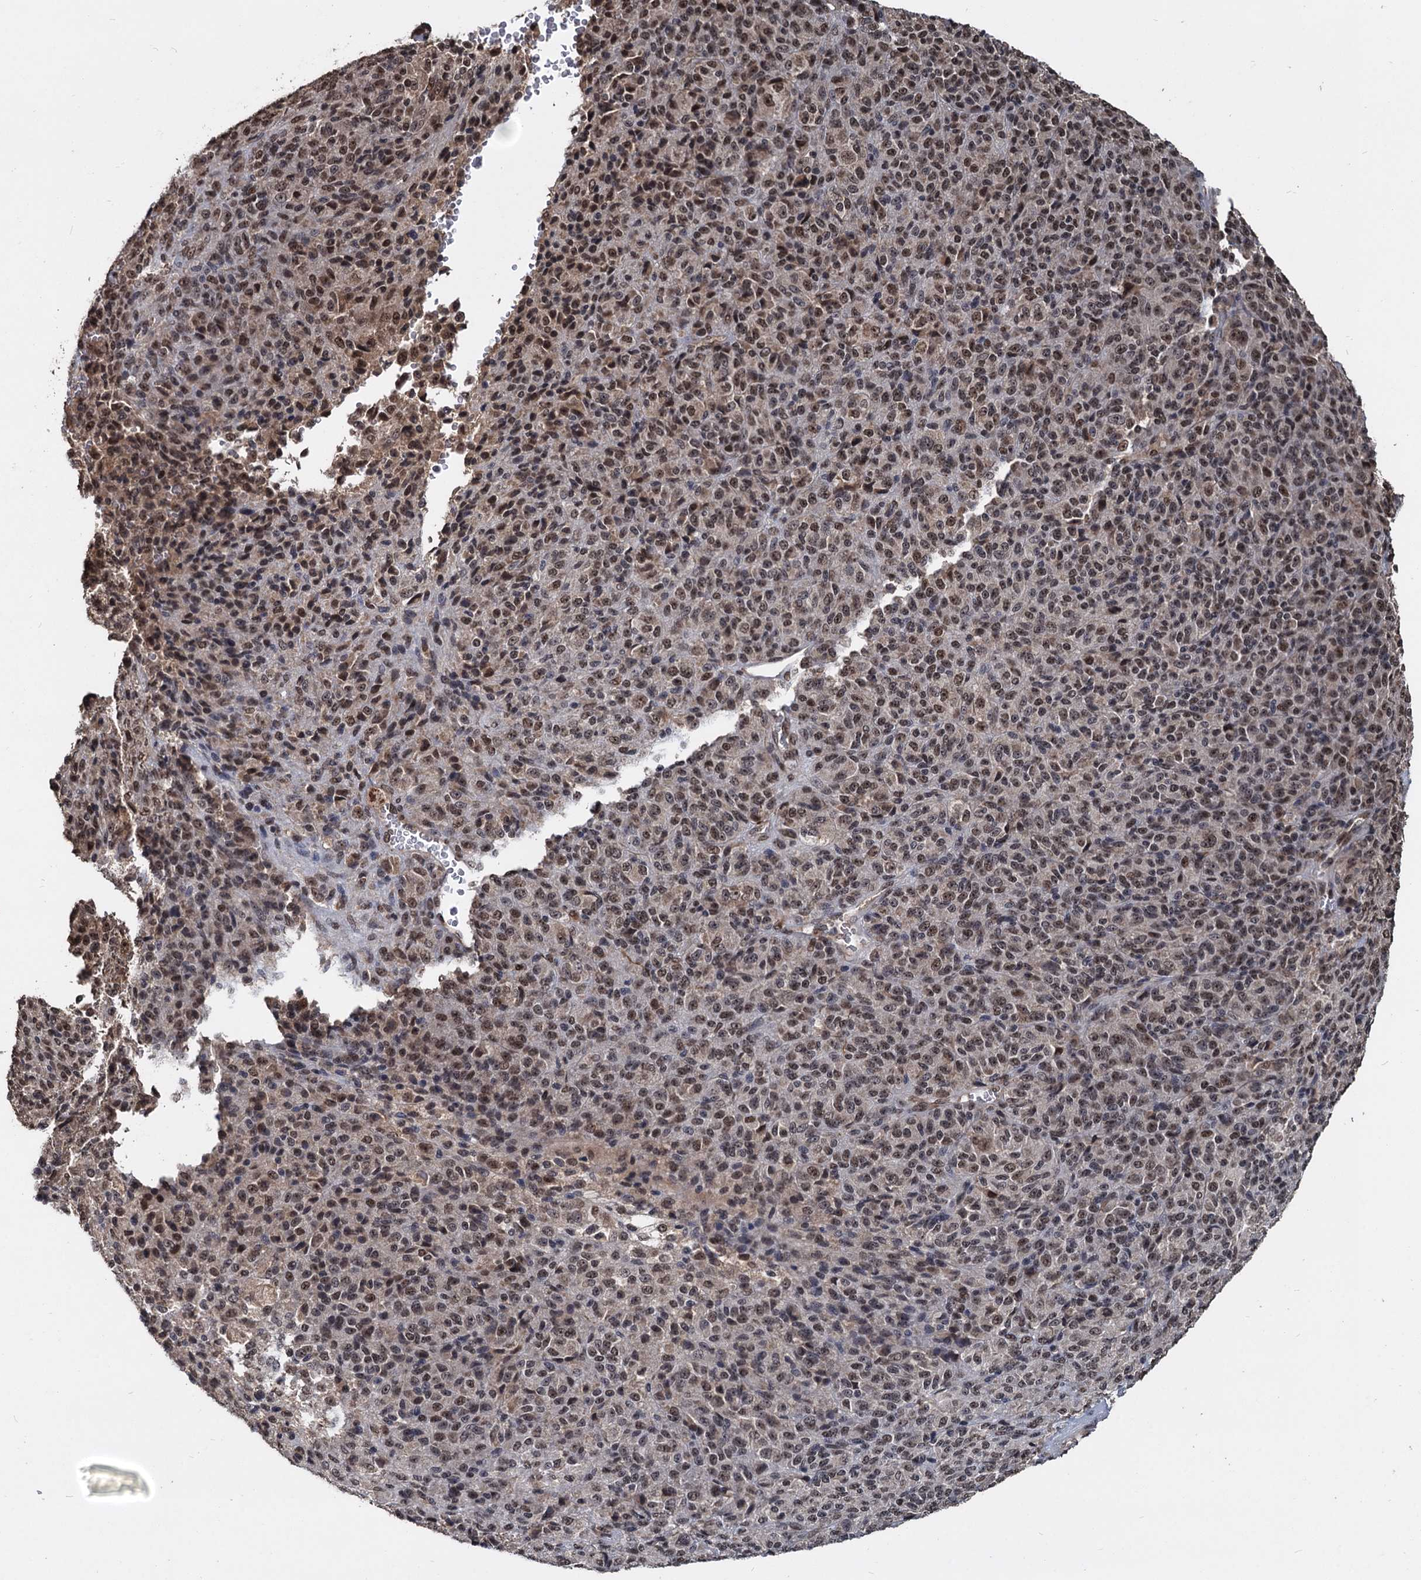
{"staining": {"intensity": "moderate", "quantity": ">75%", "location": "nuclear"}, "tissue": "melanoma", "cell_type": "Tumor cells", "image_type": "cancer", "snomed": [{"axis": "morphology", "description": "Malignant melanoma, Metastatic site"}, {"axis": "topography", "description": "Brain"}], "caption": "Malignant melanoma (metastatic site) tissue reveals moderate nuclear expression in approximately >75% of tumor cells, visualized by immunohistochemistry.", "gene": "FAM216B", "patient": {"sex": "female", "age": 56}}